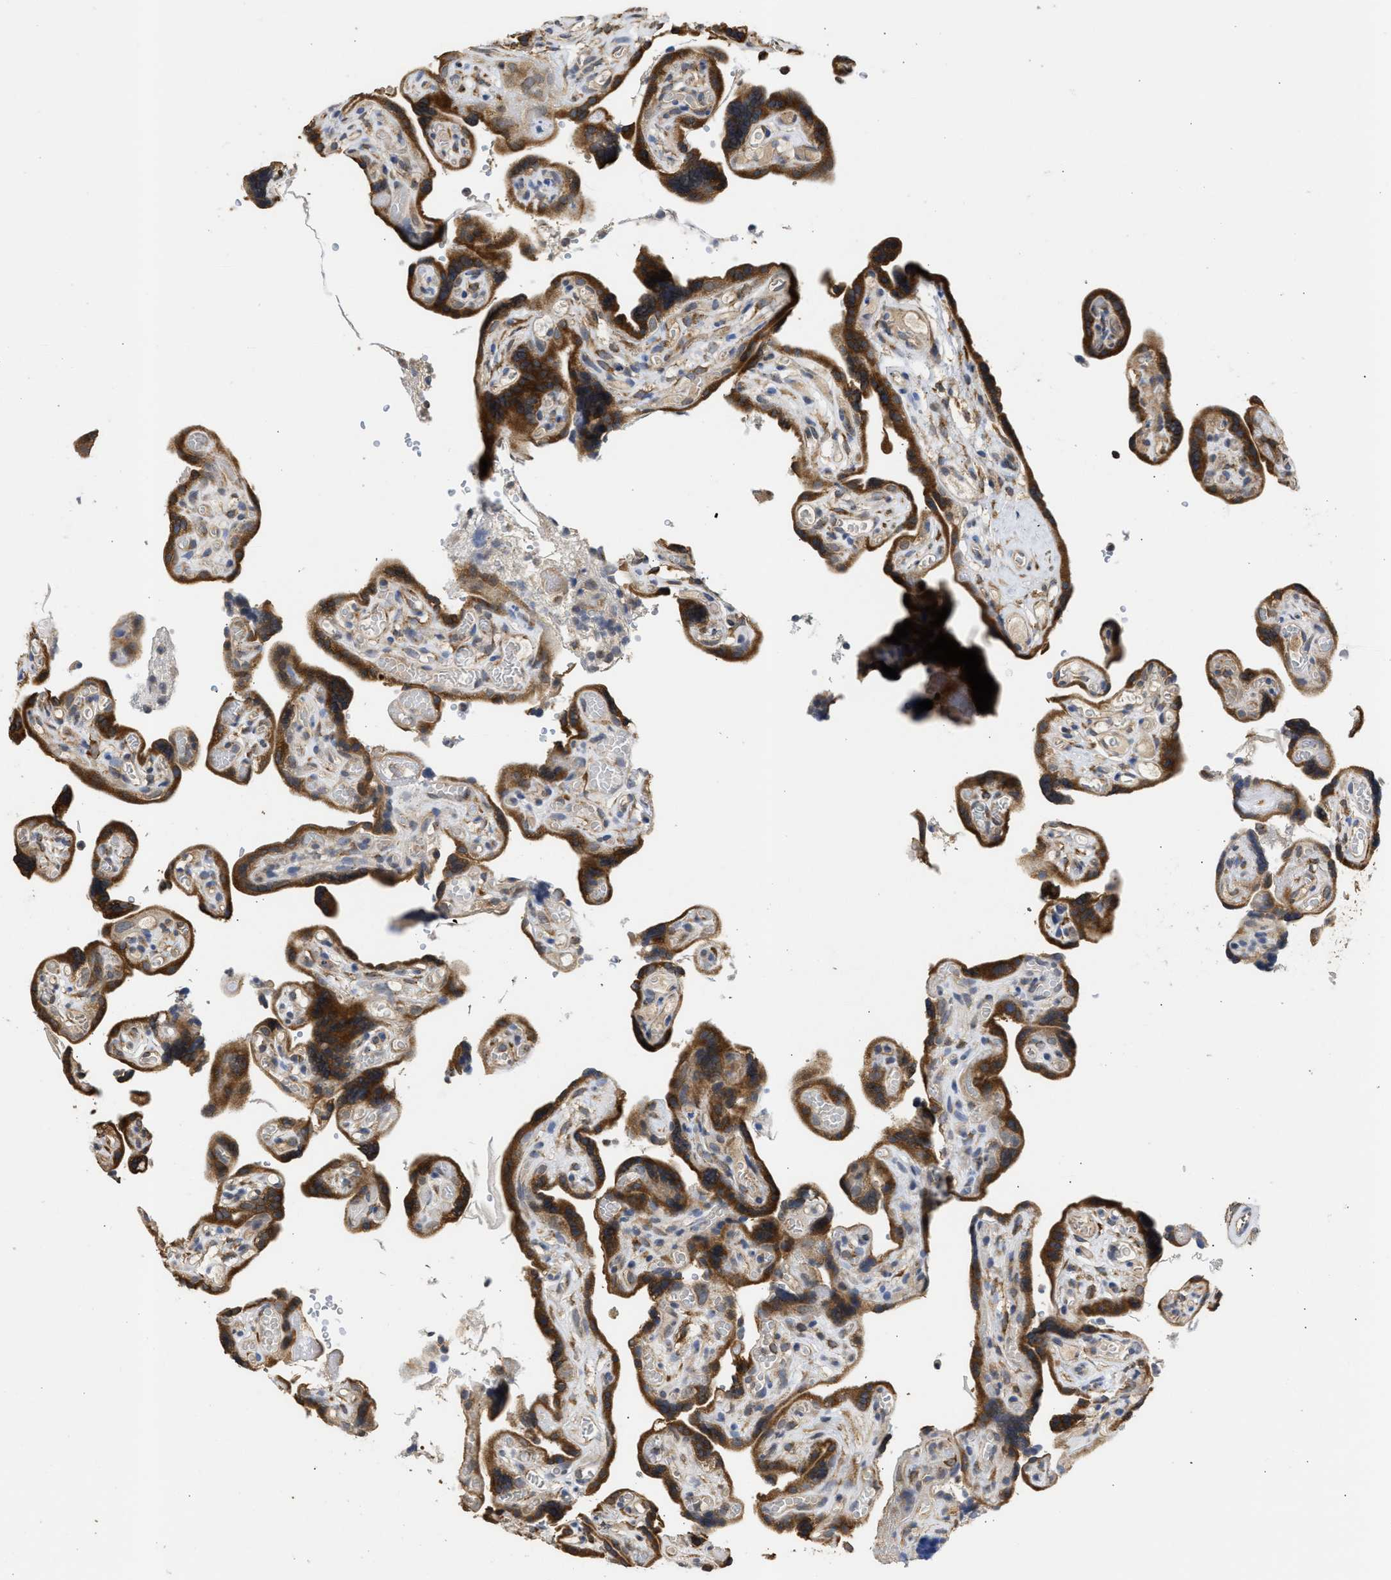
{"staining": {"intensity": "strong", "quantity": ">75%", "location": "cytoplasmic/membranous"}, "tissue": "placenta", "cell_type": "Decidual cells", "image_type": "normal", "snomed": [{"axis": "morphology", "description": "Normal tissue, NOS"}, {"axis": "topography", "description": "Placenta"}], "caption": "IHC micrograph of normal placenta: placenta stained using IHC reveals high levels of strong protein expression localized specifically in the cytoplasmic/membranous of decidual cells, appearing as a cytoplasmic/membranous brown color.", "gene": "DNAJC1", "patient": {"sex": "female", "age": 30}}